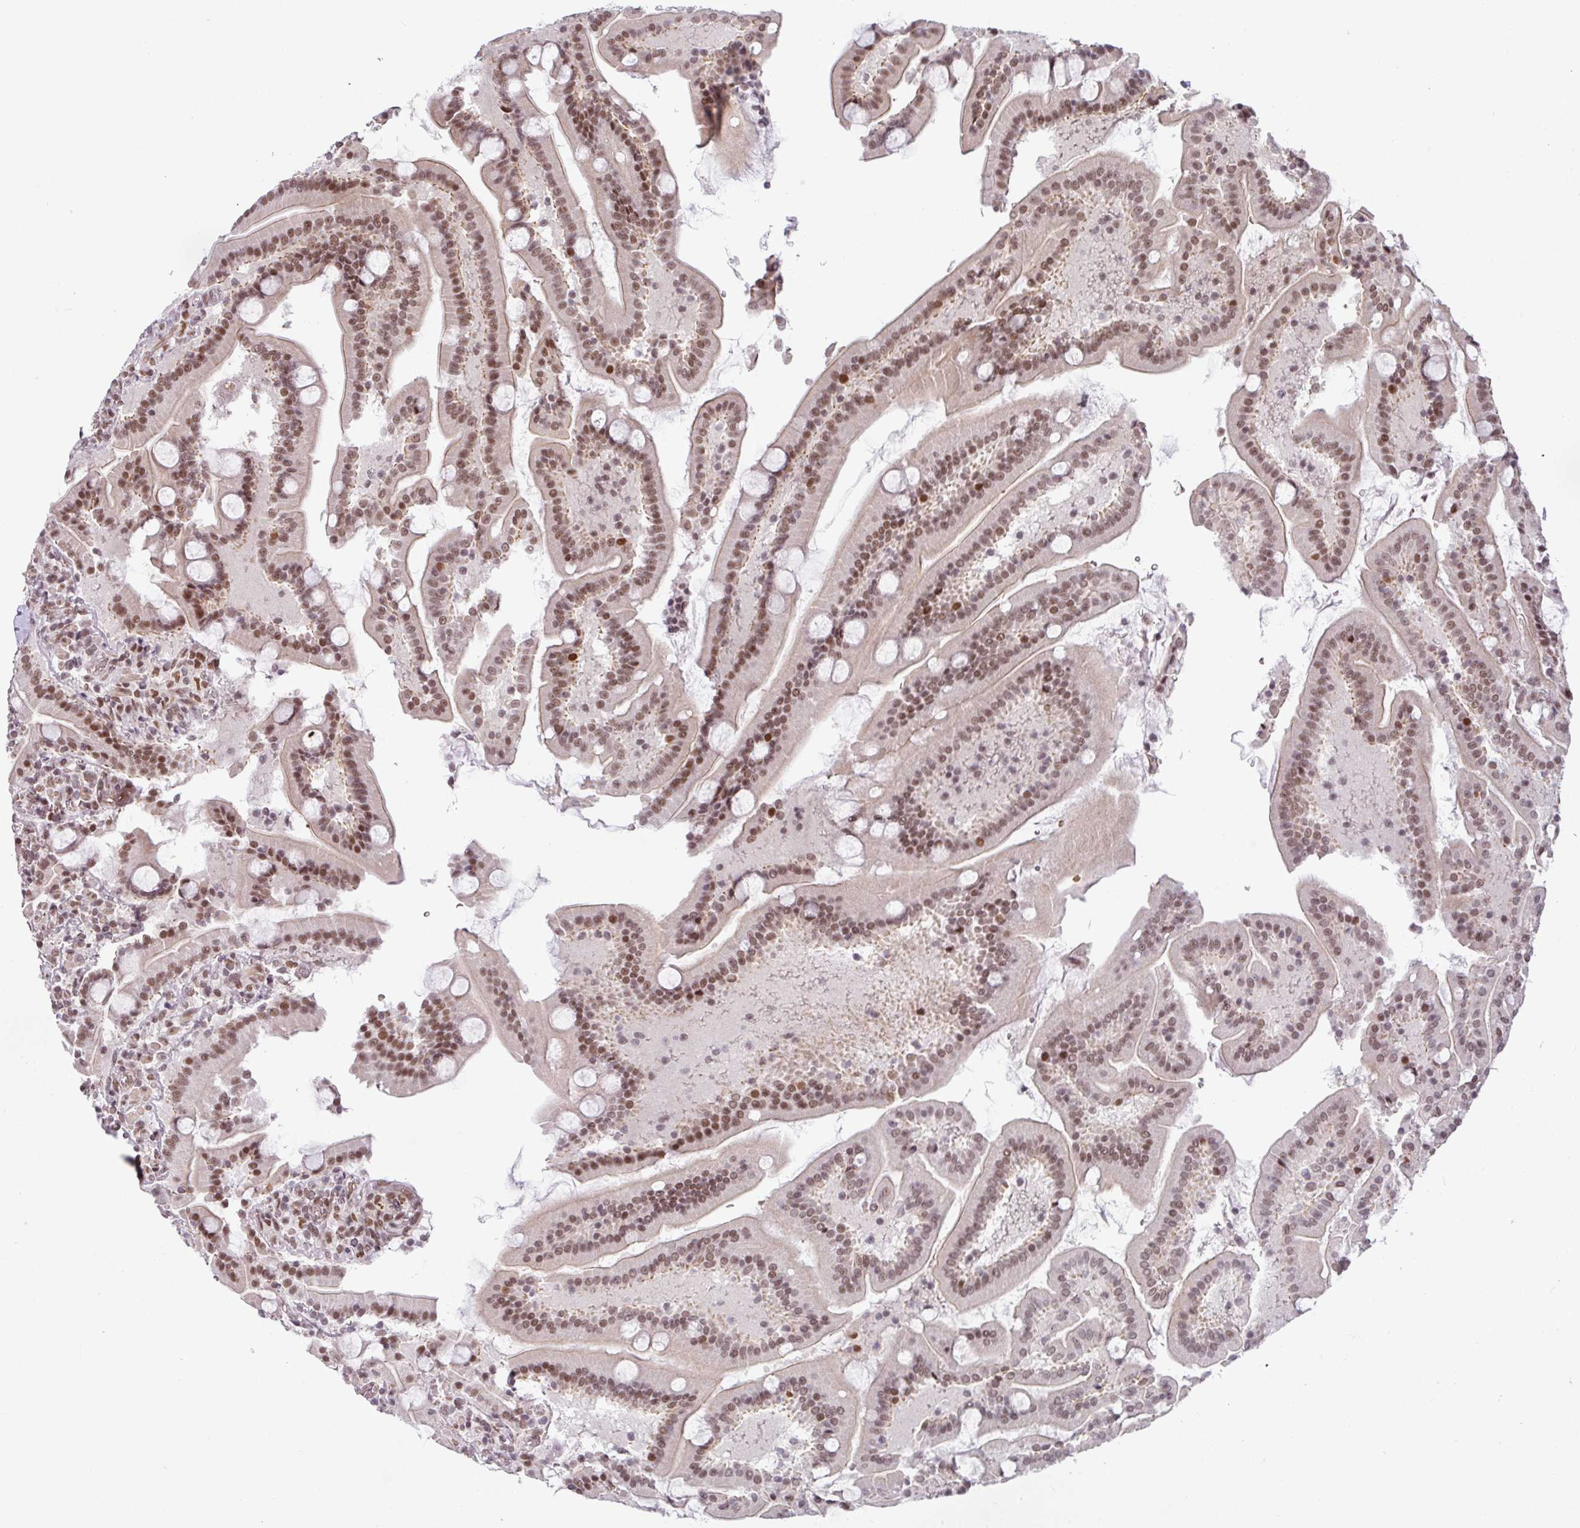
{"staining": {"intensity": "moderate", "quantity": ">75%", "location": "nuclear"}, "tissue": "duodenum", "cell_type": "Glandular cells", "image_type": "normal", "snomed": [{"axis": "morphology", "description": "Normal tissue, NOS"}, {"axis": "topography", "description": "Duodenum"}], "caption": "Immunohistochemistry (IHC) (DAB (3,3'-diaminobenzidine)) staining of unremarkable duodenum demonstrates moderate nuclear protein staining in about >75% of glandular cells.", "gene": "NCOA5", "patient": {"sex": "male", "age": 55}}